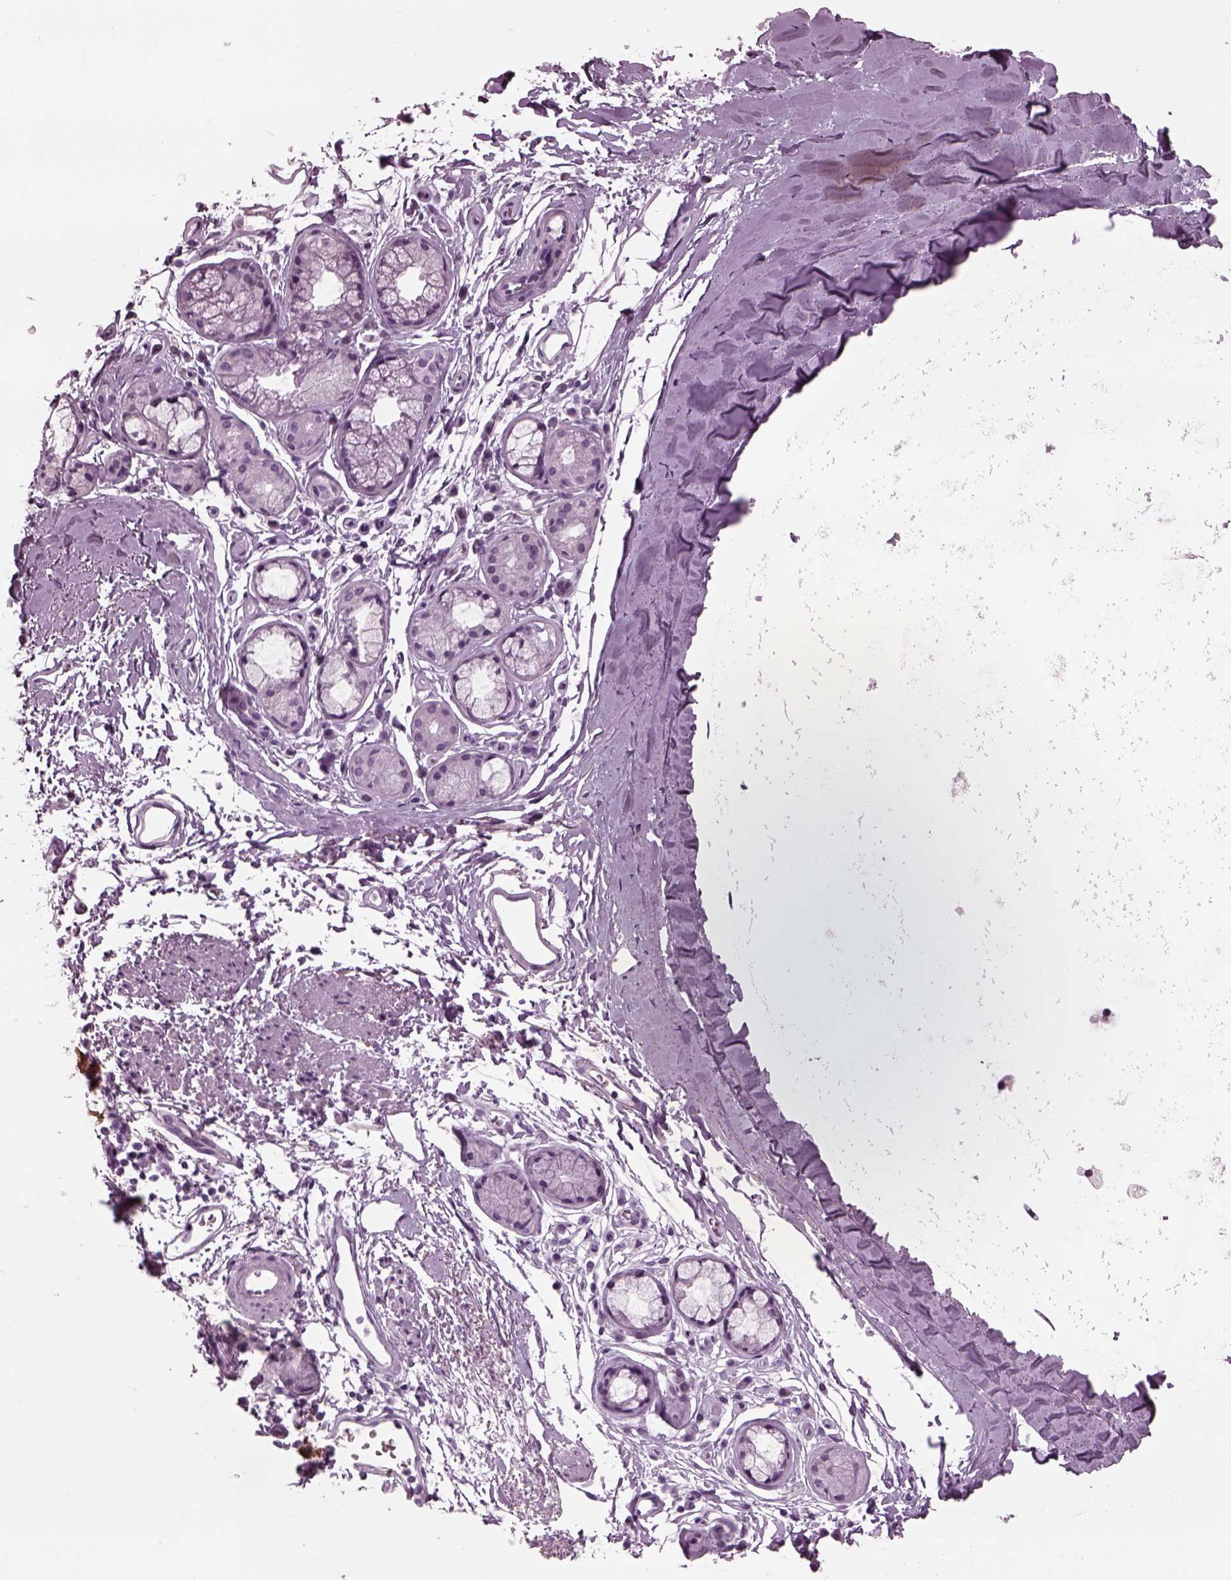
{"staining": {"intensity": "negative", "quantity": "none", "location": "none"}, "tissue": "adipose tissue", "cell_type": "Adipocytes", "image_type": "normal", "snomed": [{"axis": "morphology", "description": "Normal tissue, NOS"}, {"axis": "topography", "description": "Lymph node"}, {"axis": "topography", "description": "Bronchus"}], "caption": "This photomicrograph is of unremarkable adipose tissue stained with immunohistochemistry to label a protein in brown with the nuclei are counter-stained blue. There is no positivity in adipocytes. (DAB immunohistochemistry (IHC) visualized using brightfield microscopy, high magnification).", "gene": "TPPP2", "patient": {"sex": "female", "age": 70}}